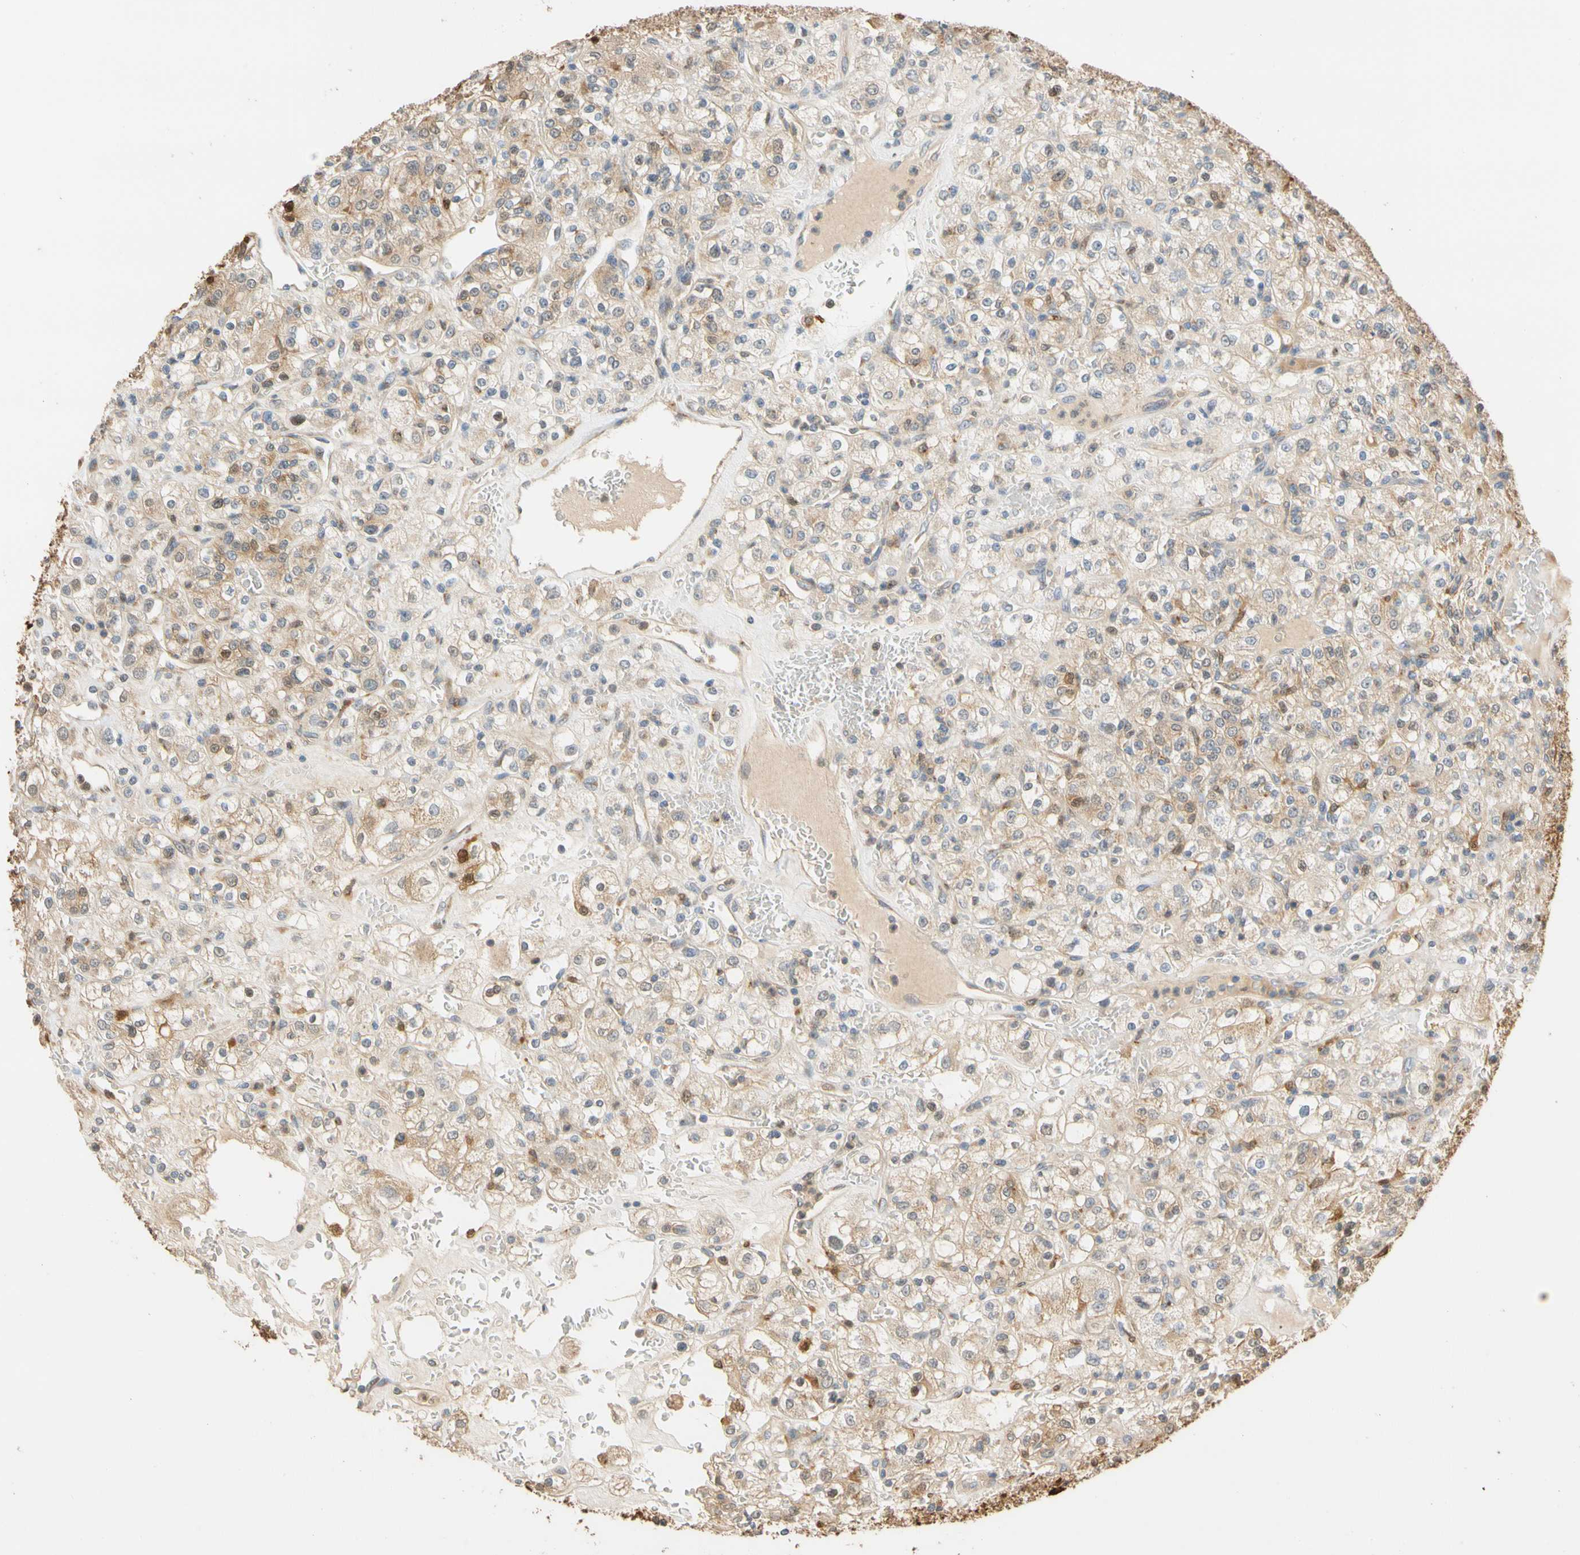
{"staining": {"intensity": "weak", "quantity": "25%-75%", "location": "cytoplasmic/membranous"}, "tissue": "renal cancer", "cell_type": "Tumor cells", "image_type": "cancer", "snomed": [{"axis": "morphology", "description": "Normal tissue, NOS"}, {"axis": "morphology", "description": "Adenocarcinoma, NOS"}, {"axis": "topography", "description": "Kidney"}], "caption": "Protein expression analysis of human adenocarcinoma (renal) reveals weak cytoplasmic/membranous positivity in approximately 25%-75% of tumor cells. (Brightfield microscopy of DAB IHC at high magnification).", "gene": "GPSM2", "patient": {"sex": "female", "age": 72}}